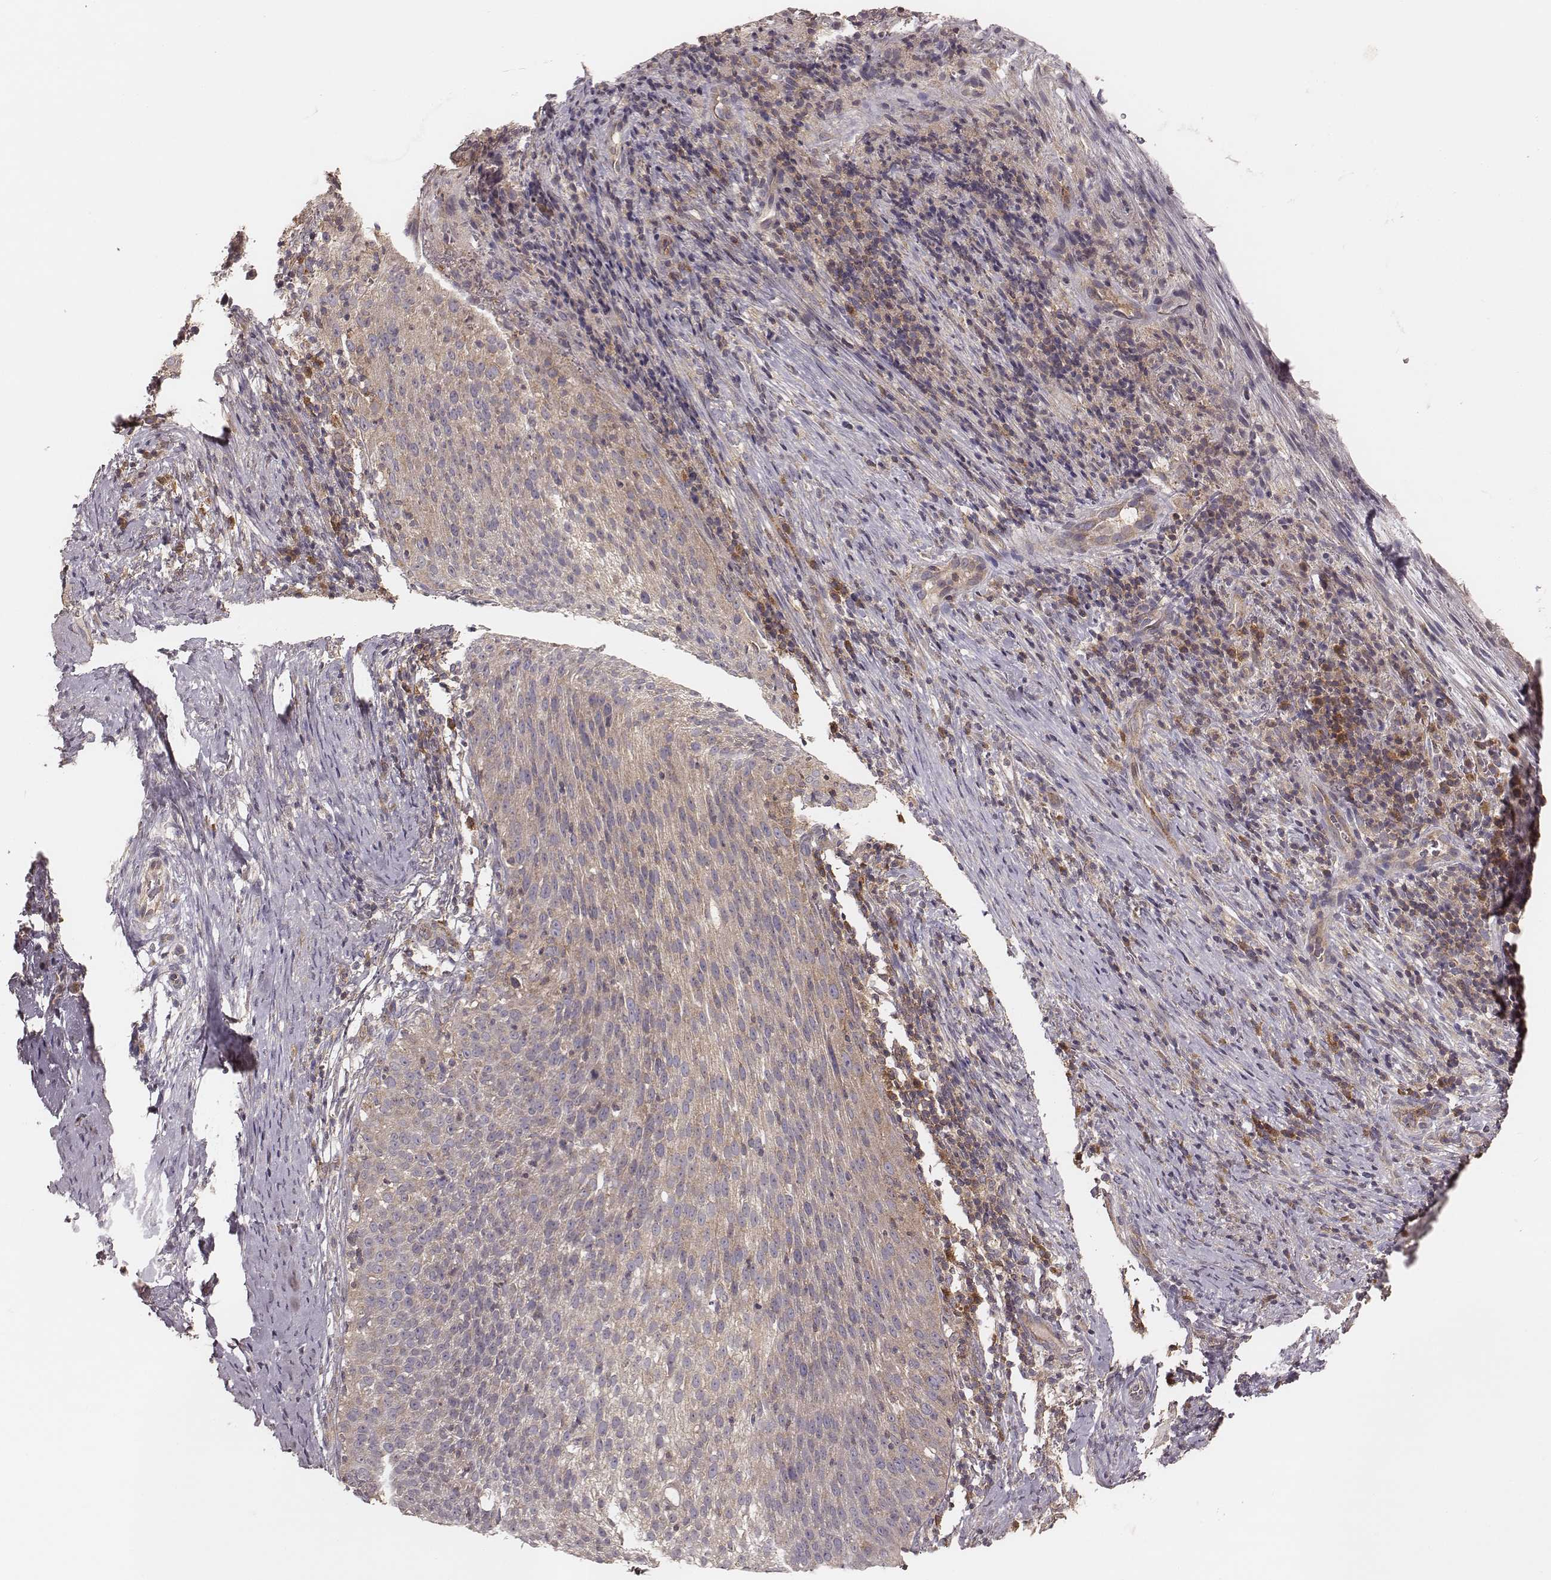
{"staining": {"intensity": "weak", "quantity": "25%-75%", "location": "cytoplasmic/membranous"}, "tissue": "cervical cancer", "cell_type": "Tumor cells", "image_type": "cancer", "snomed": [{"axis": "morphology", "description": "Squamous cell carcinoma, NOS"}, {"axis": "topography", "description": "Cervix"}], "caption": "An immunohistochemistry image of tumor tissue is shown. Protein staining in brown shows weak cytoplasmic/membranous positivity in cervical cancer (squamous cell carcinoma) within tumor cells.", "gene": "CARS1", "patient": {"sex": "female", "age": 51}}